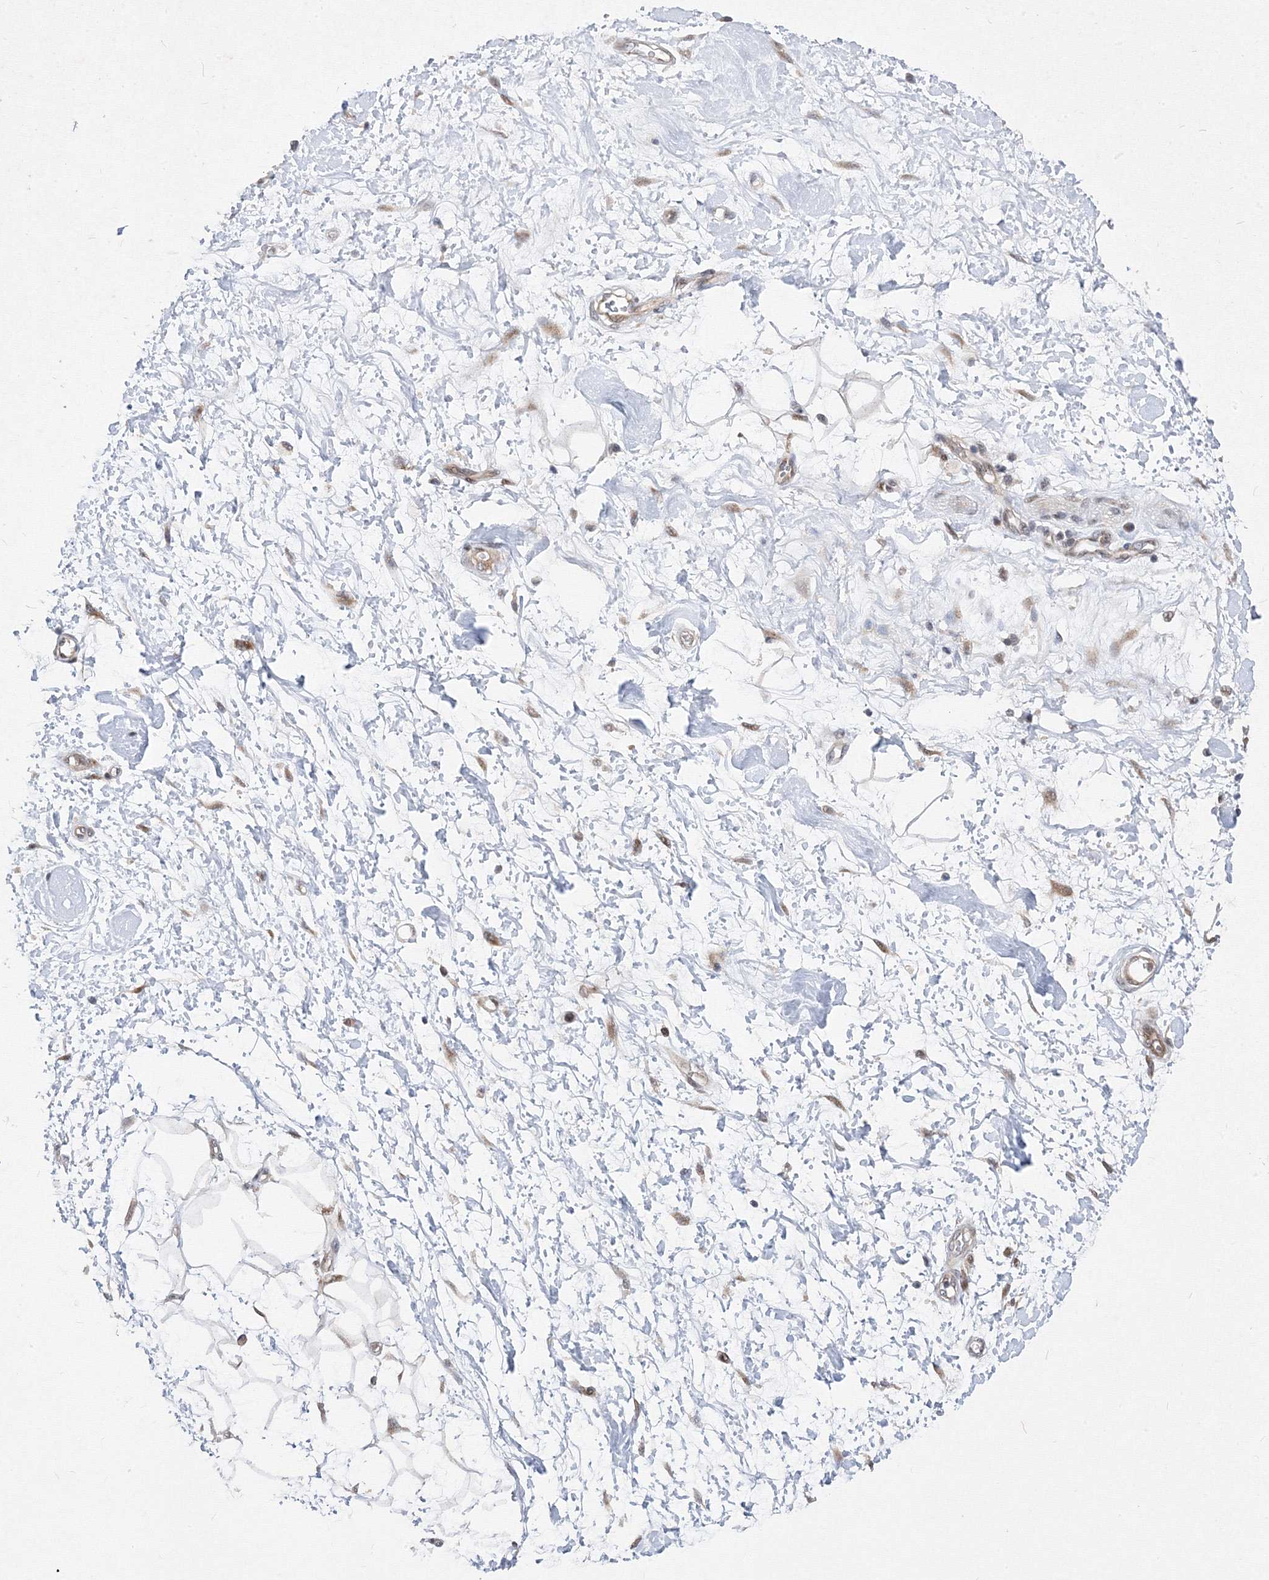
{"staining": {"intensity": "weak", "quantity": "25%-75%", "location": "cytoplasmic/membranous,nuclear"}, "tissue": "adipose tissue", "cell_type": "Adipocytes", "image_type": "normal", "snomed": [{"axis": "morphology", "description": "Normal tissue, NOS"}, {"axis": "morphology", "description": "Adenocarcinoma, NOS"}, {"axis": "topography", "description": "Pancreas"}, {"axis": "topography", "description": "Peripheral nerve tissue"}], "caption": "Benign adipose tissue demonstrates weak cytoplasmic/membranous,nuclear positivity in about 25%-75% of adipocytes, visualized by immunohistochemistry.", "gene": "GPN1", "patient": {"sex": "male", "age": 59}}